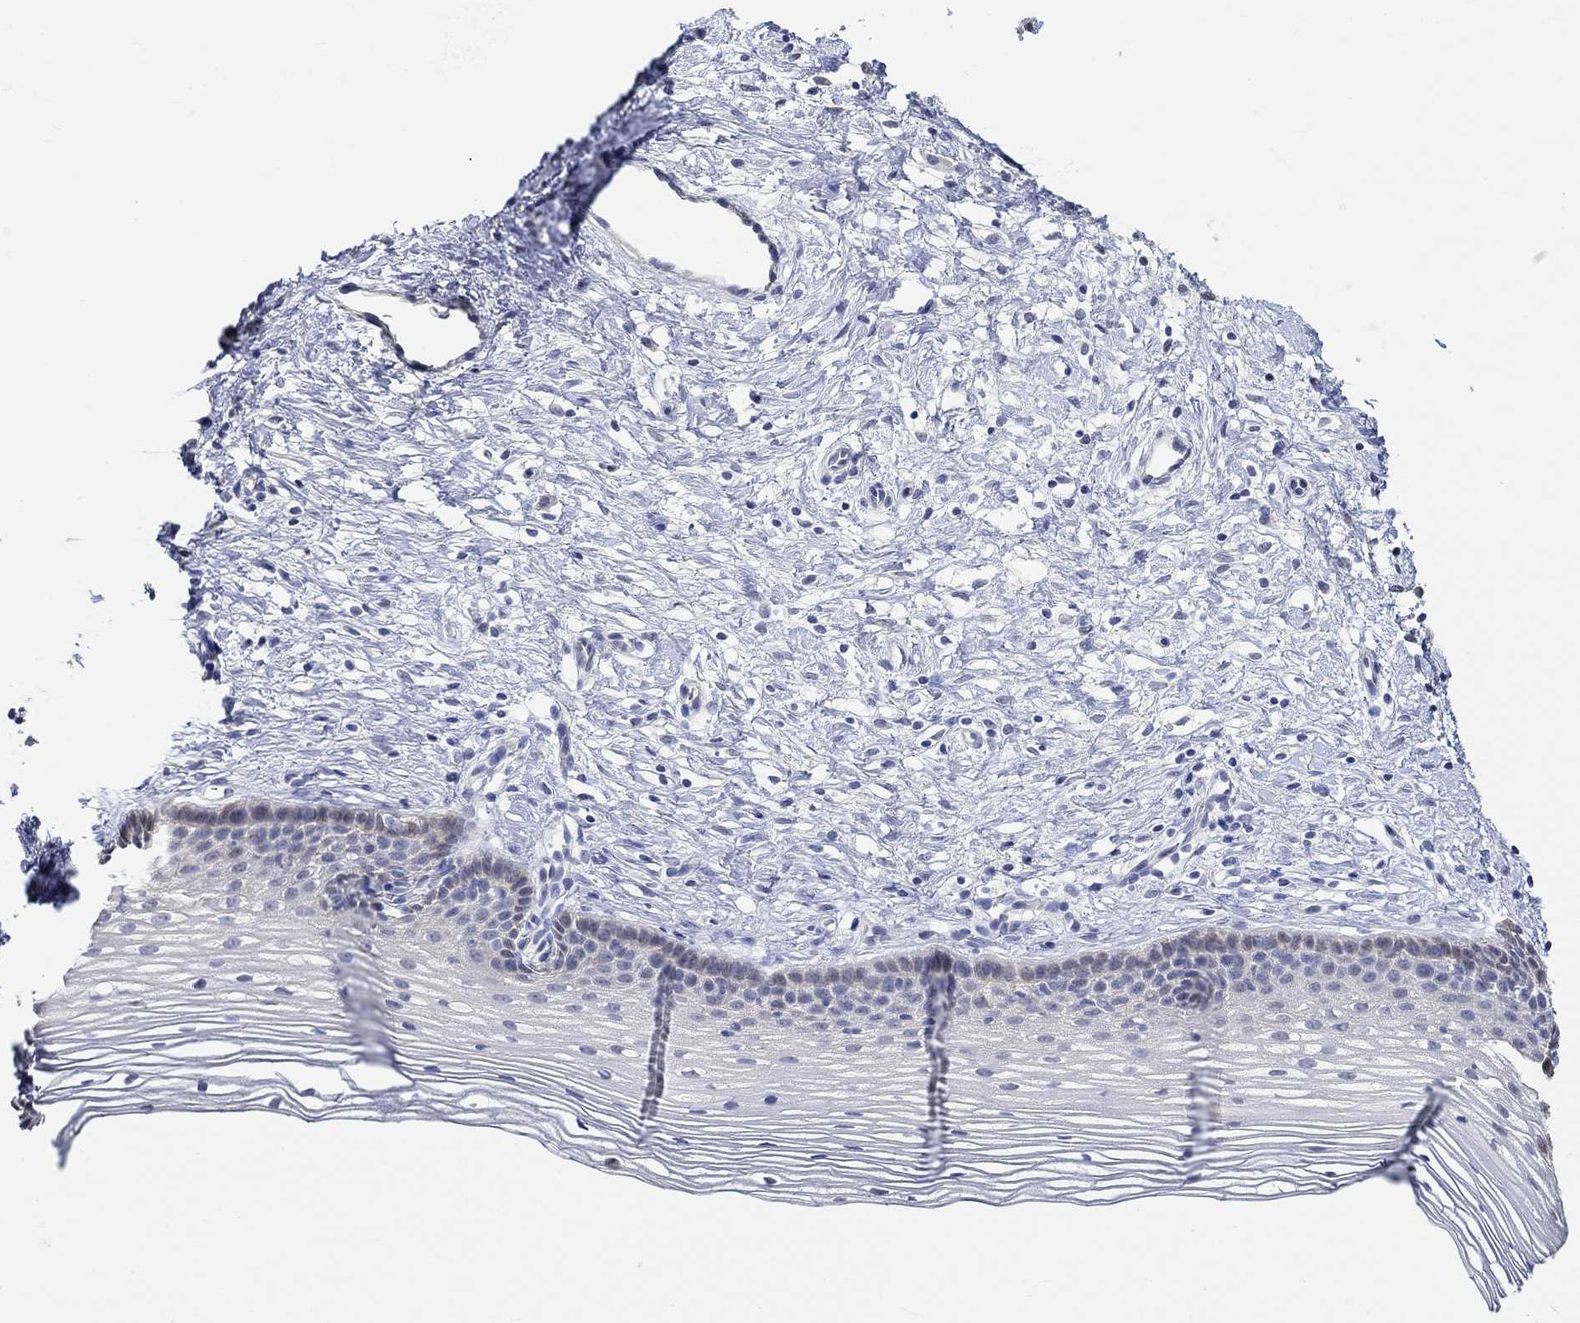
{"staining": {"intensity": "negative", "quantity": "none", "location": "none"}, "tissue": "cervix", "cell_type": "Glandular cells", "image_type": "normal", "snomed": [{"axis": "morphology", "description": "Normal tissue, NOS"}, {"axis": "topography", "description": "Cervix"}], "caption": "Immunohistochemistry (IHC) histopathology image of normal cervix: cervix stained with DAB exhibits no significant protein staining in glandular cells.", "gene": "PNMA5", "patient": {"sex": "female", "age": 39}}